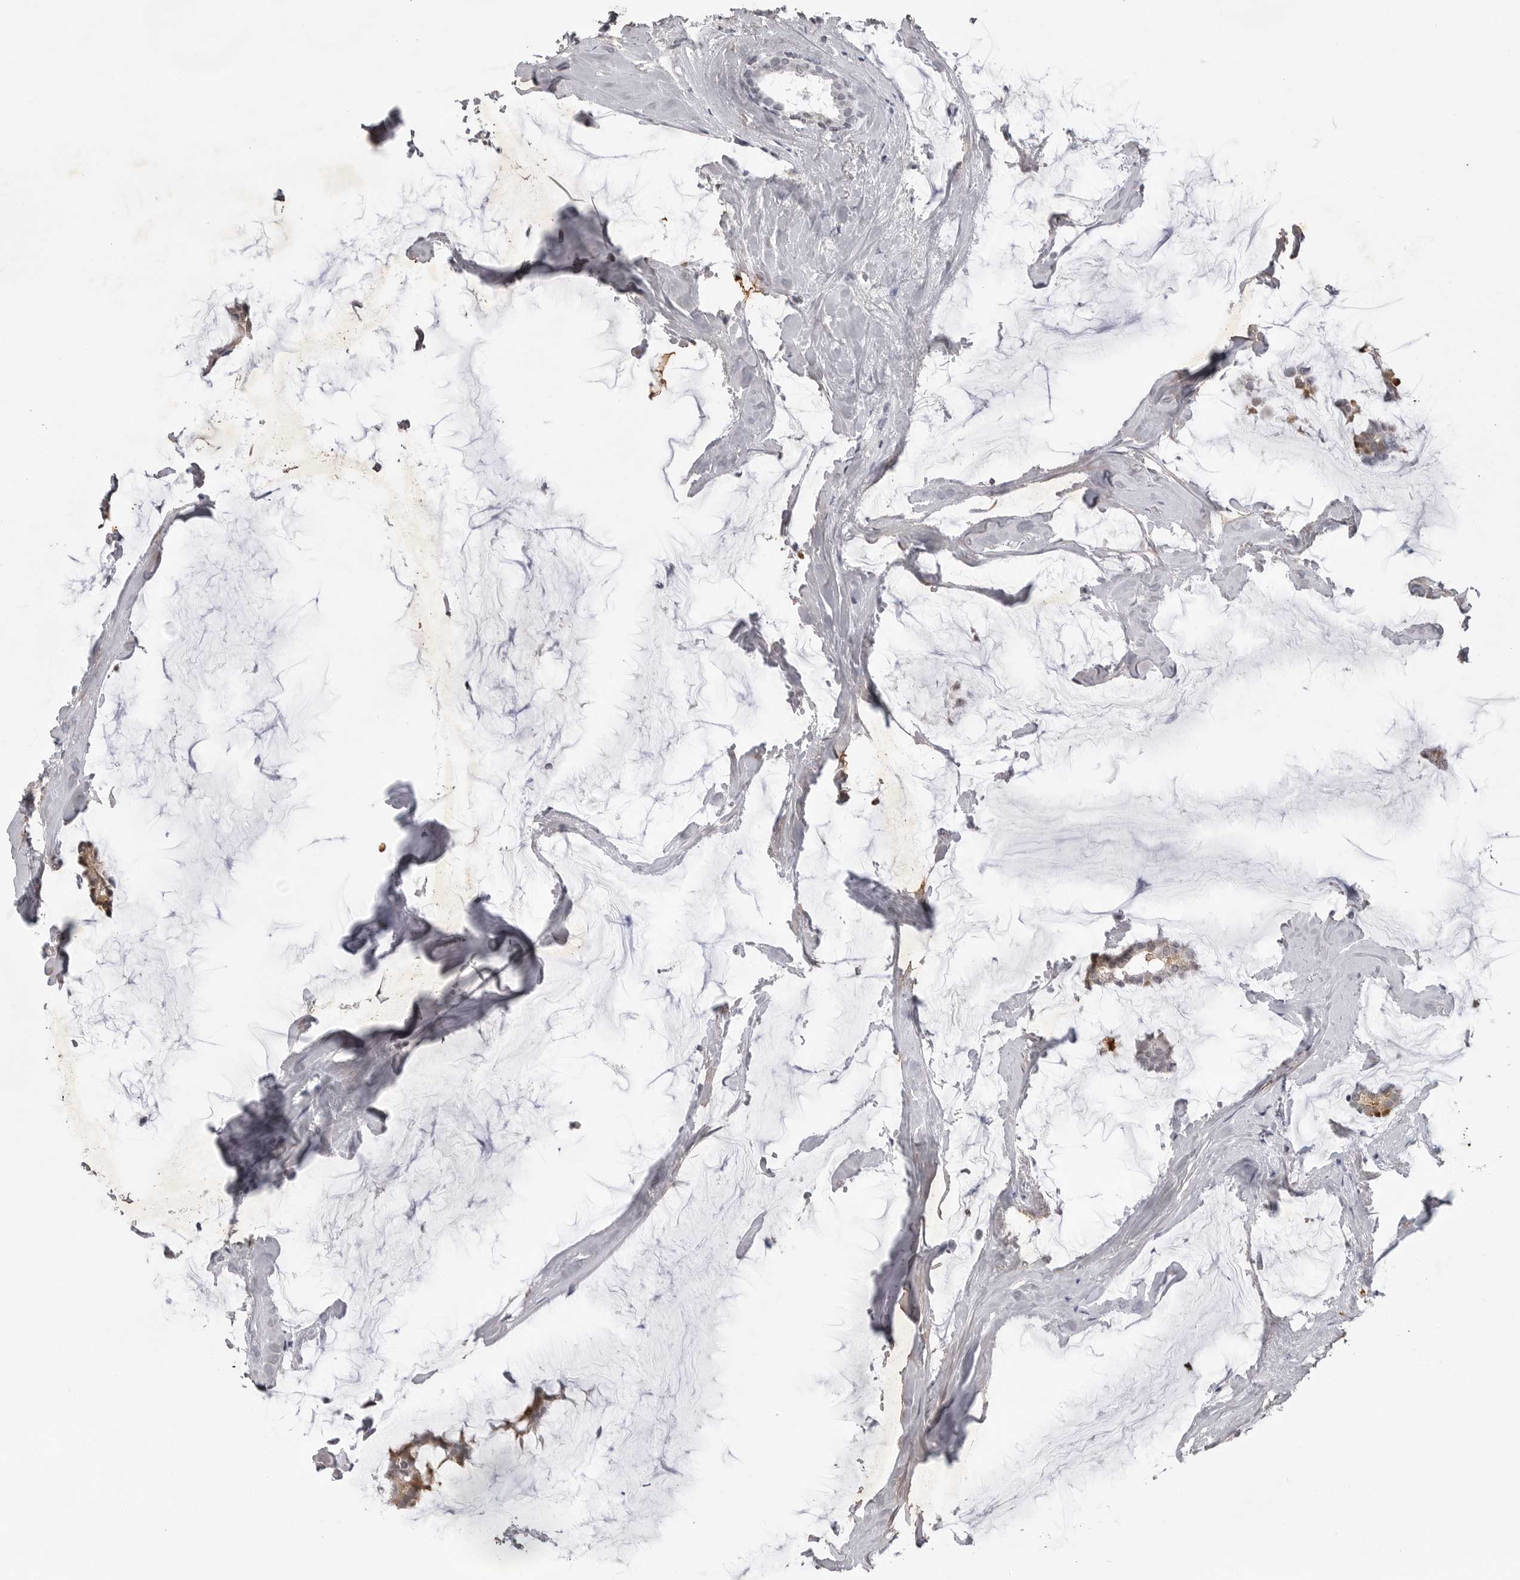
{"staining": {"intensity": "moderate", "quantity": "<25%", "location": "cytoplasmic/membranous"}, "tissue": "breast cancer", "cell_type": "Tumor cells", "image_type": "cancer", "snomed": [{"axis": "morphology", "description": "Duct carcinoma"}, {"axis": "topography", "description": "Breast"}], "caption": "Breast intraductal carcinoma stained with DAB IHC displays low levels of moderate cytoplasmic/membranous expression in approximately <25% of tumor cells. (DAB (3,3'-diaminobenzidine) IHC with brightfield microscopy, high magnification).", "gene": "RRM1", "patient": {"sex": "female", "age": 93}}